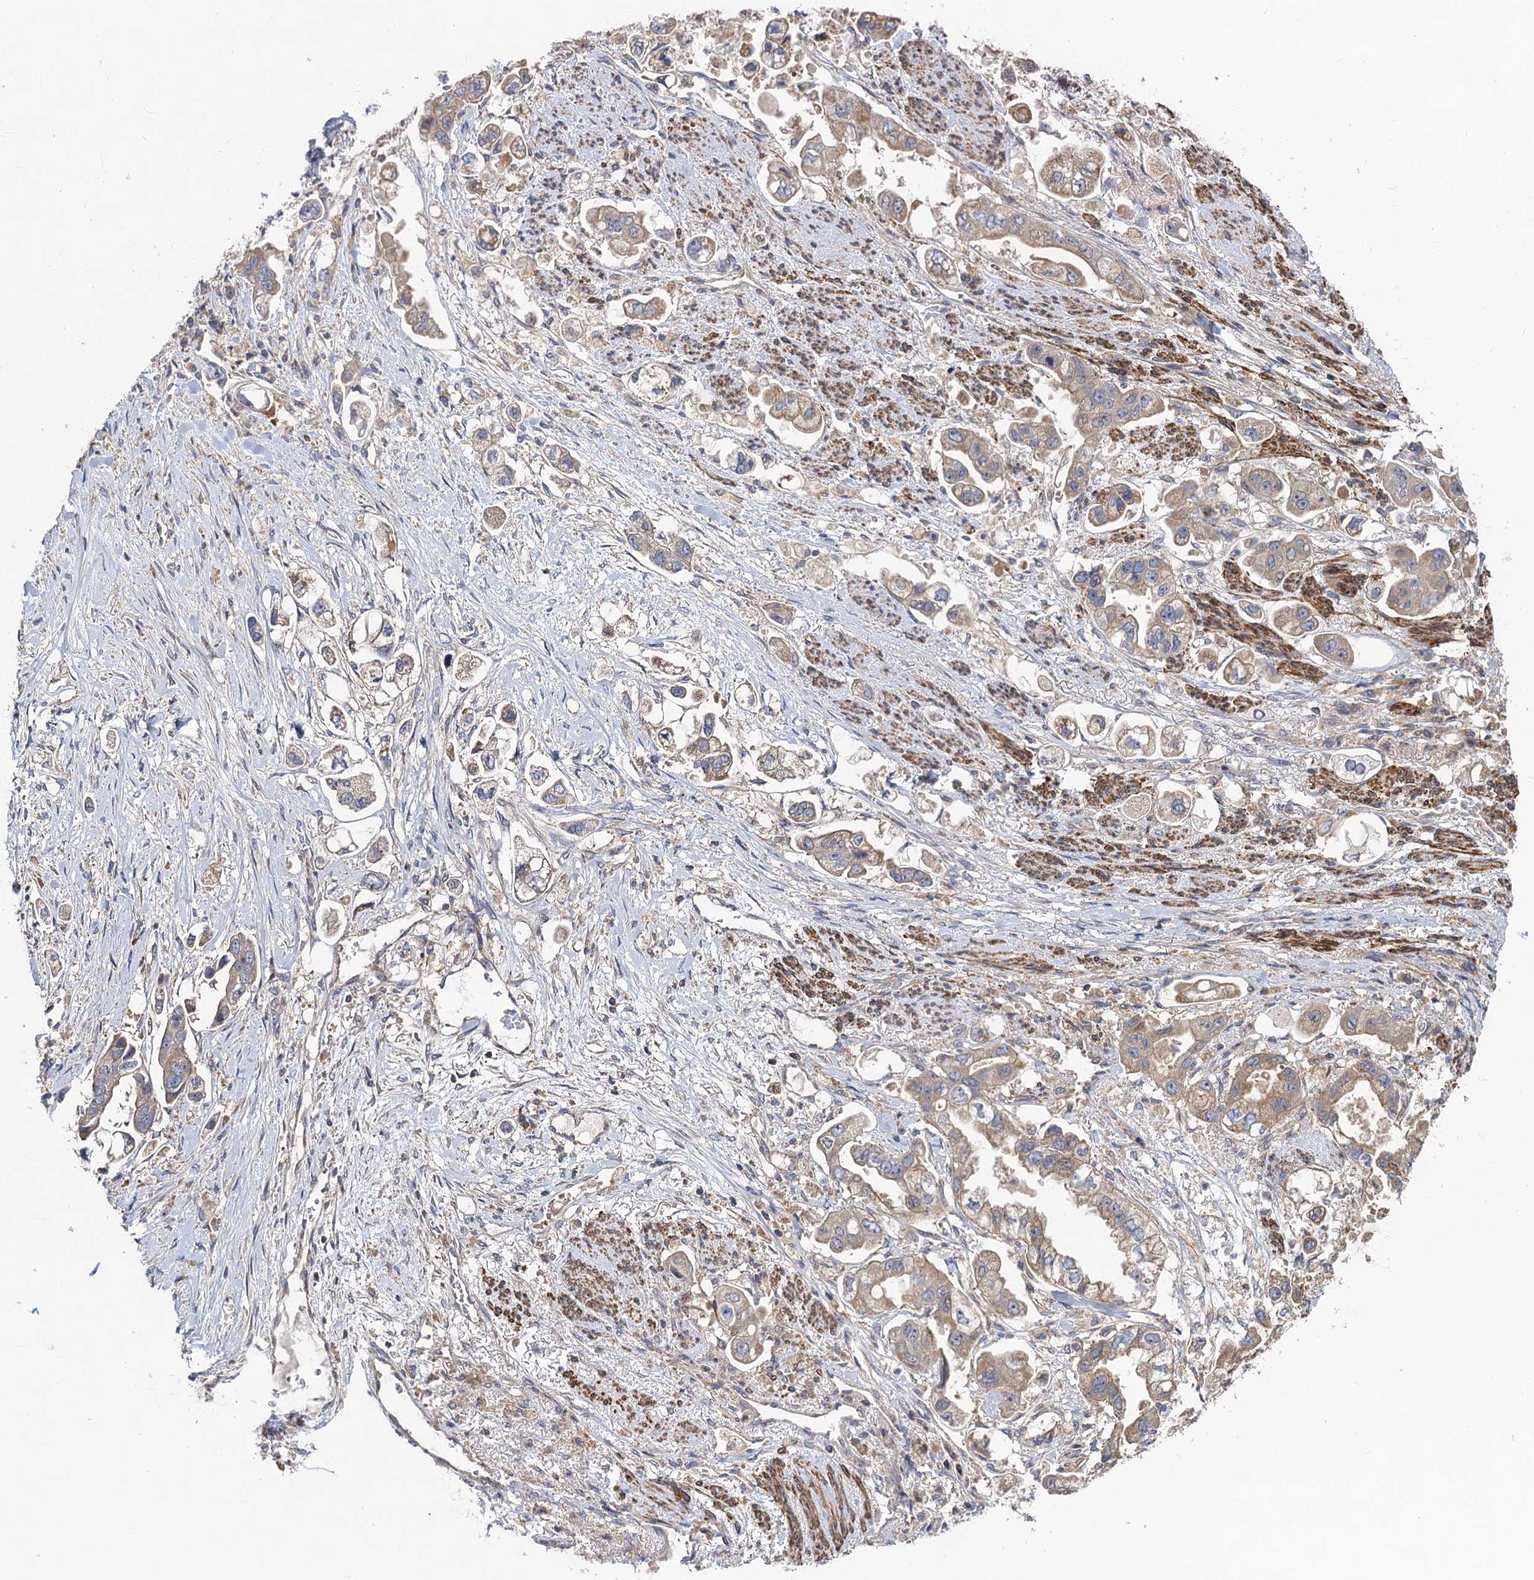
{"staining": {"intensity": "weak", "quantity": ">75%", "location": "cytoplasmic/membranous"}, "tissue": "stomach cancer", "cell_type": "Tumor cells", "image_type": "cancer", "snomed": [{"axis": "morphology", "description": "Adenocarcinoma, NOS"}, {"axis": "topography", "description": "Stomach"}], "caption": "DAB immunohistochemical staining of stomach adenocarcinoma demonstrates weak cytoplasmic/membranous protein positivity in approximately >75% of tumor cells.", "gene": "WDR88", "patient": {"sex": "male", "age": 62}}